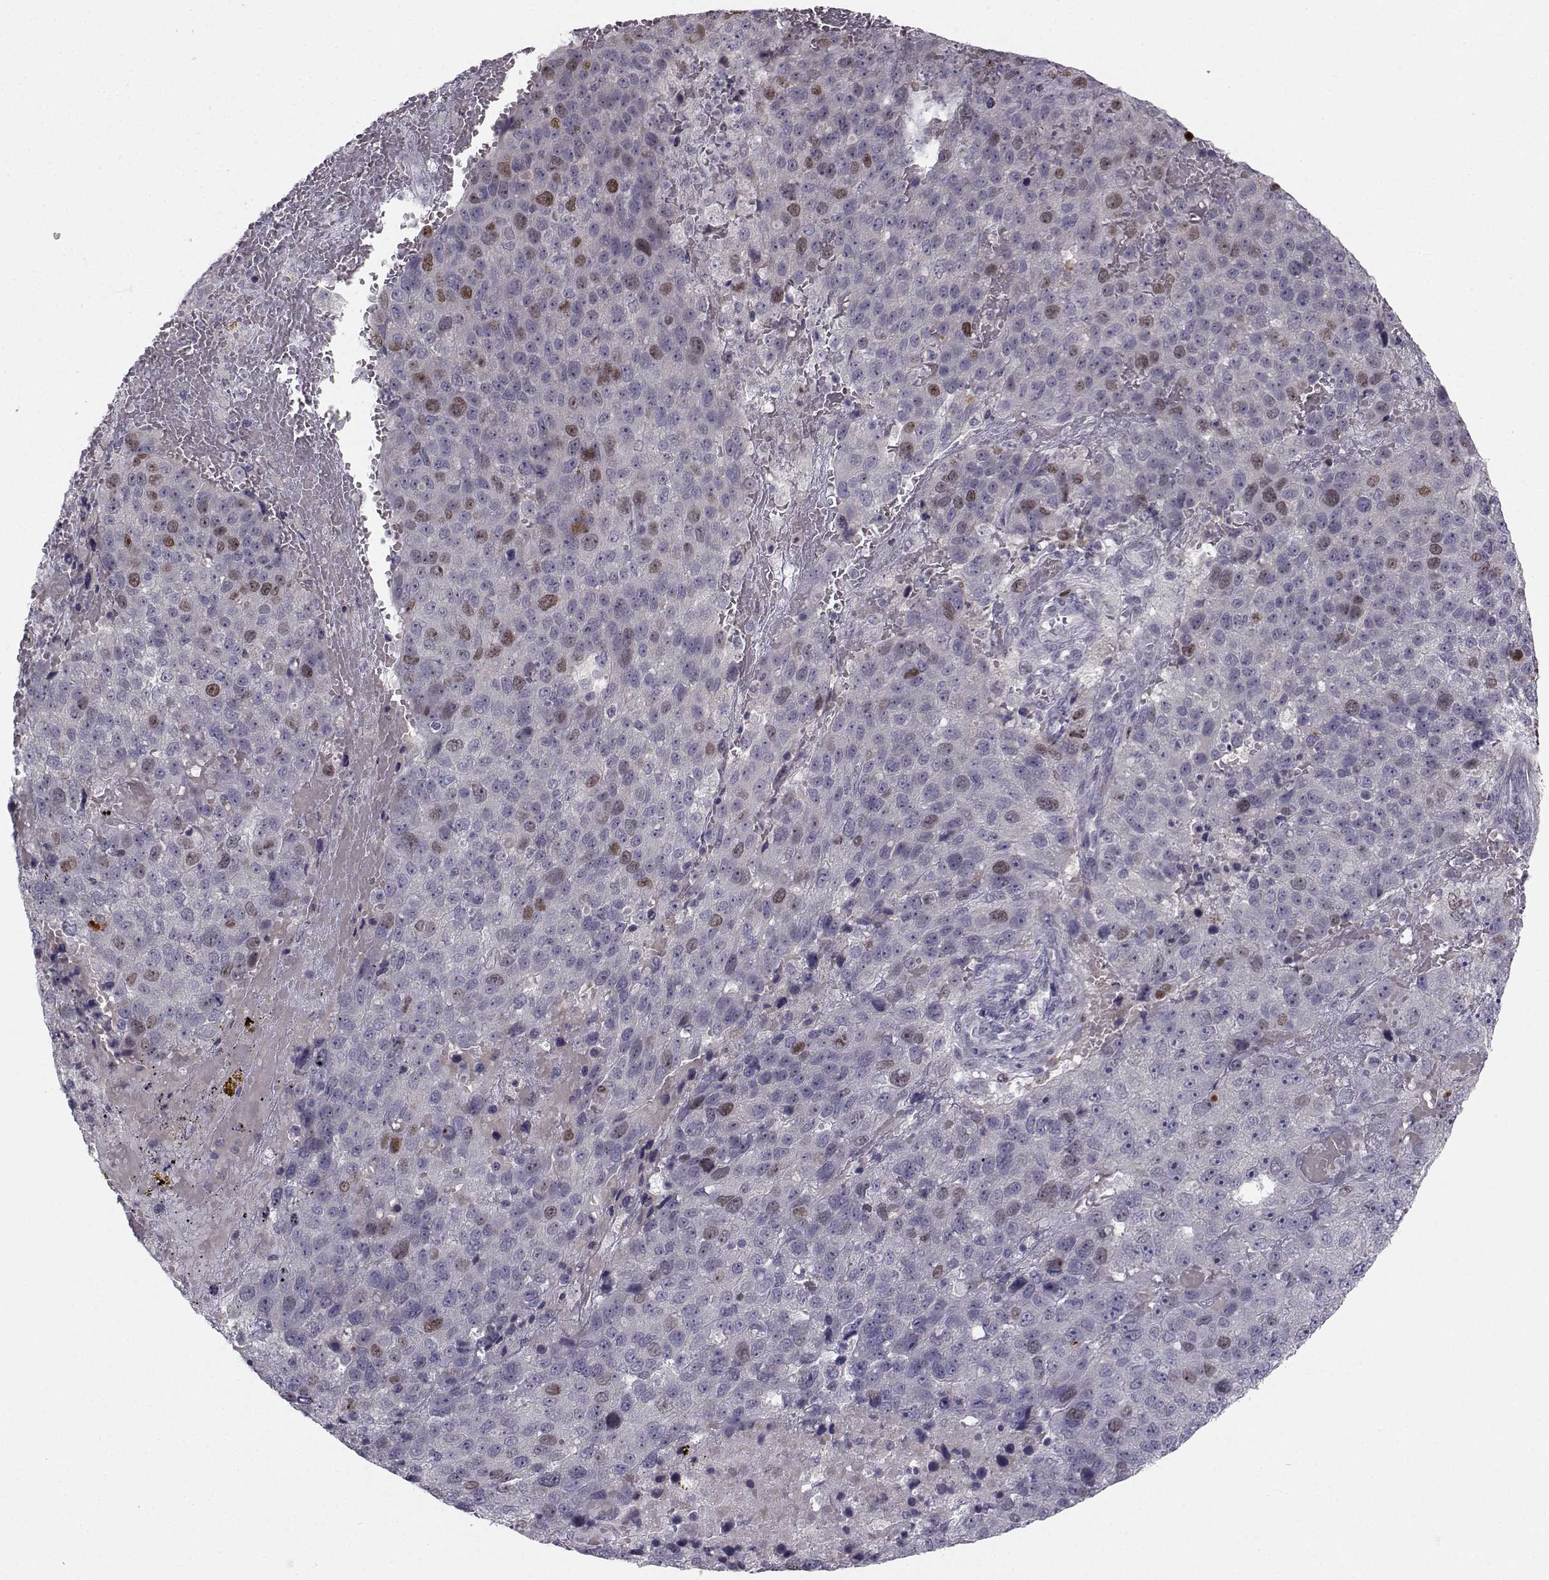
{"staining": {"intensity": "moderate", "quantity": "<25%", "location": "nuclear"}, "tissue": "pancreatic cancer", "cell_type": "Tumor cells", "image_type": "cancer", "snomed": [{"axis": "morphology", "description": "Adenocarcinoma, NOS"}, {"axis": "topography", "description": "Pancreas"}], "caption": "Pancreatic cancer was stained to show a protein in brown. There is low levels of moderate nuclear staining in approximately <25% of tumor cells.", "gene": "LRP8", "patient": {"sex": "female", "age": 61}}